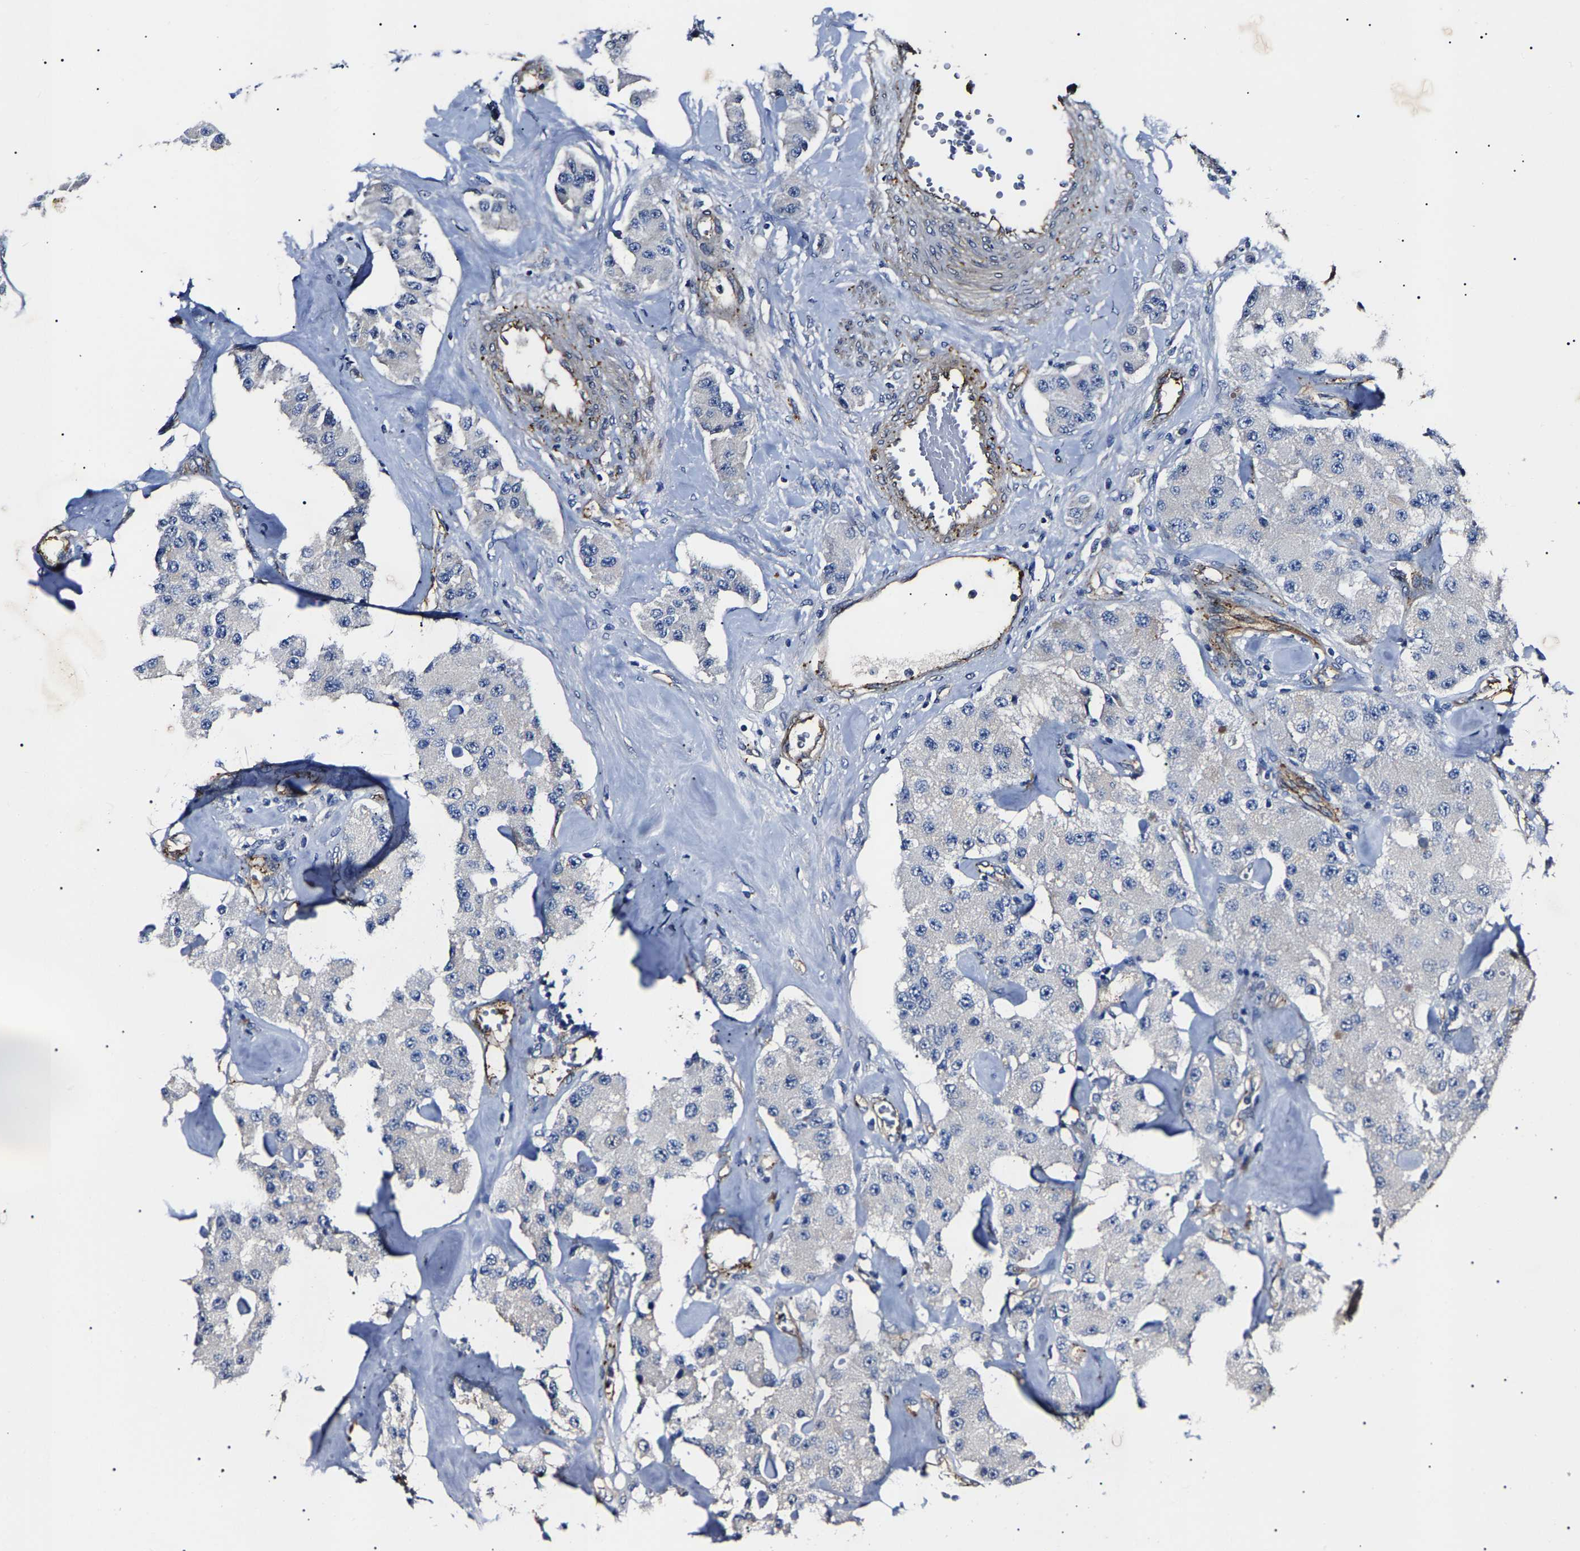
{"staining": {"intensity": "negative", "quantity": "none", "location": "none"}, "tissue": "carcinoid", "cell_type": "Tumor cells", "image_type": "cancer", "snomed": [{"axis": "morphology", "description": "Carcinoid, malignant, NOS"}, {"axis": "topography", "description": "Pancreas"}], "caption": "Tumor cells are negative for brown protein staining in carcinoid.", "gene": "KLHL42", "patient": {"sex": "male", "age": 41}}